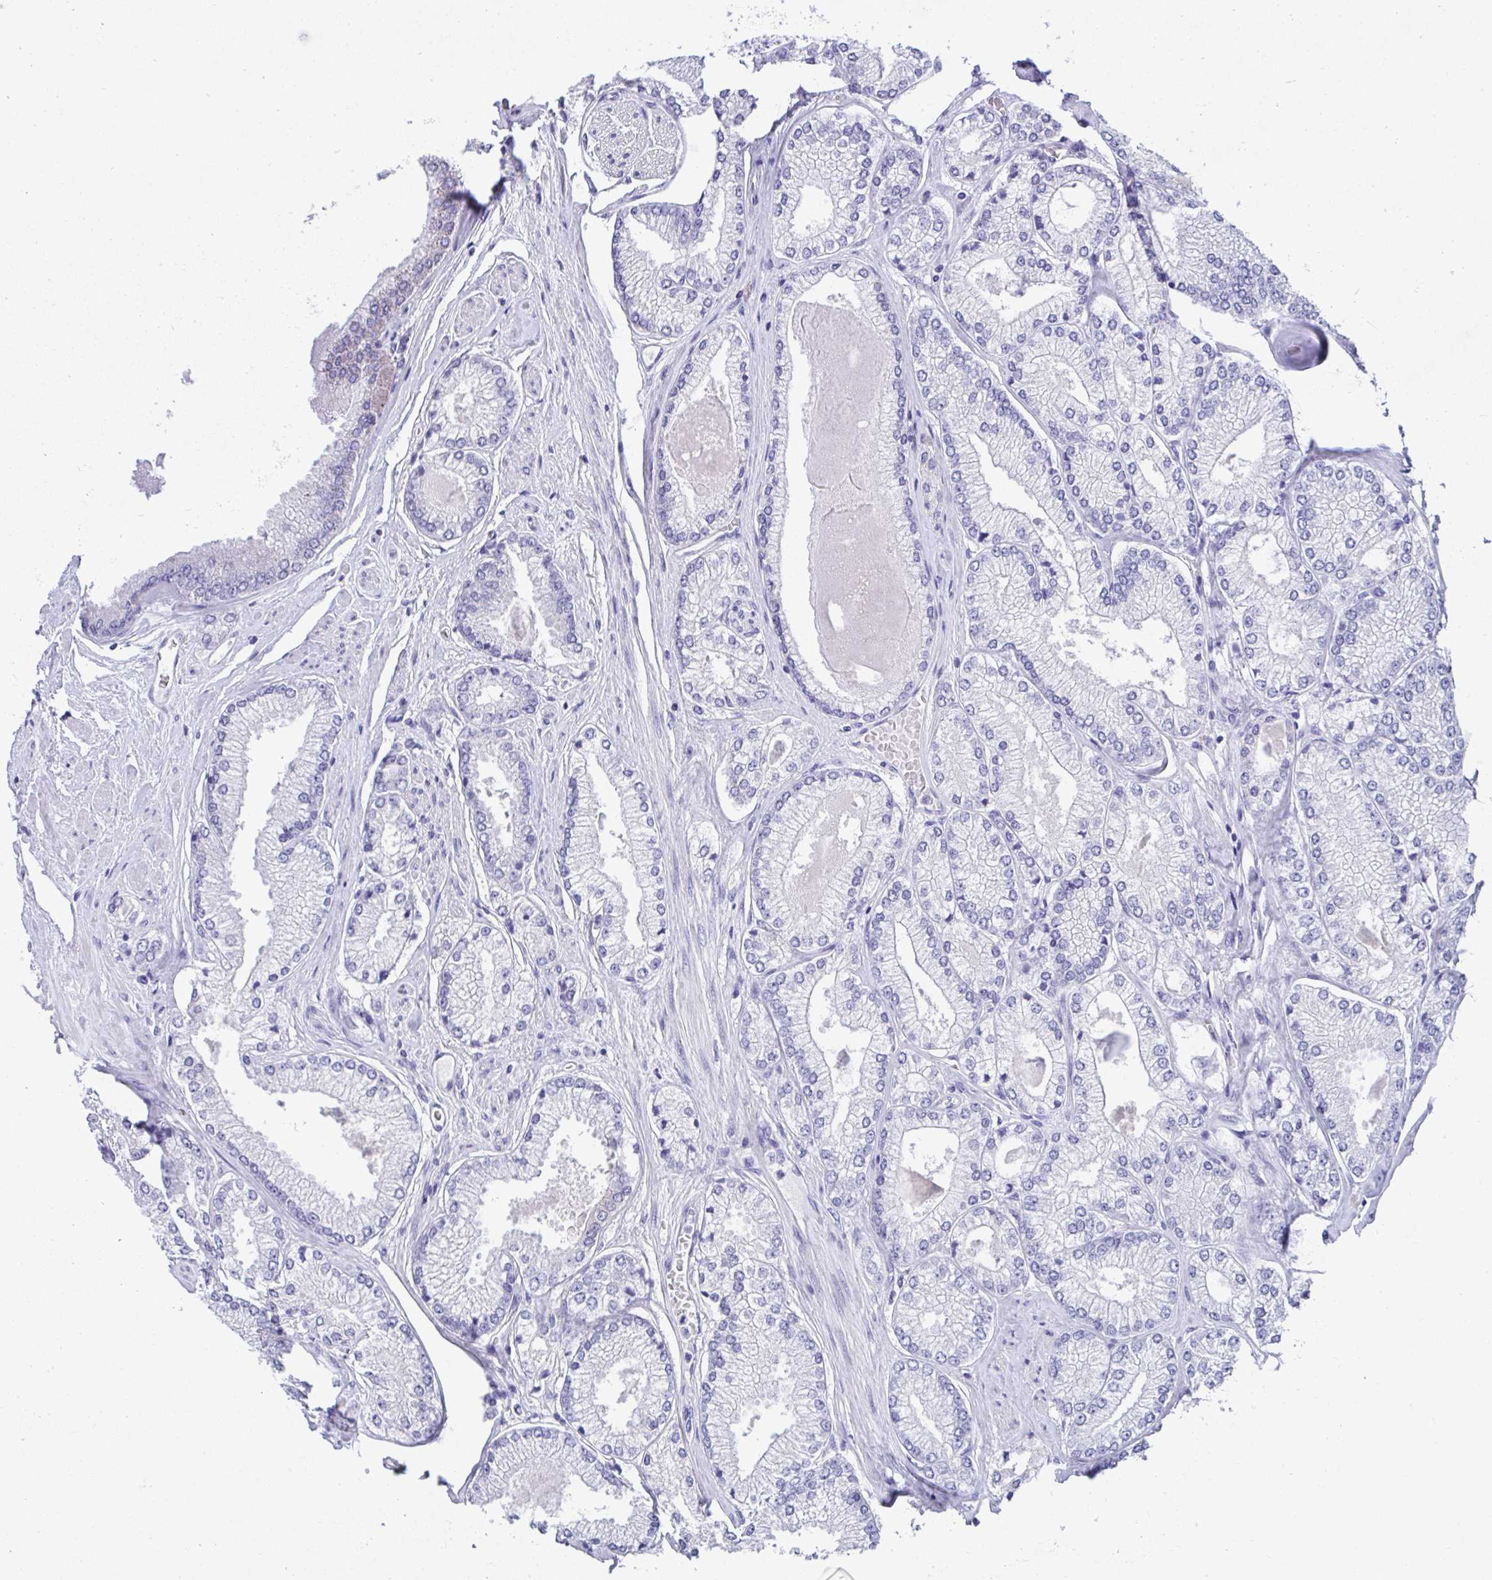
{"staining": {"intensity": "negative", "quantity": "none", "location": "none"}, "tissue": "prostate cancer", "cell_type": "Tumor cells", "image_type": "cancer", "snomed": [{"axis": "morphology", "description": "Adenocarcinoma, Low grade"}, {"axis": "topography", "description": "Prostate"}], "caption": "Tumor cells are negative for brown protein staining in prostate cancer.", "gene": "PGM2L1", "patient": {"sex": "male", "age": 67}}